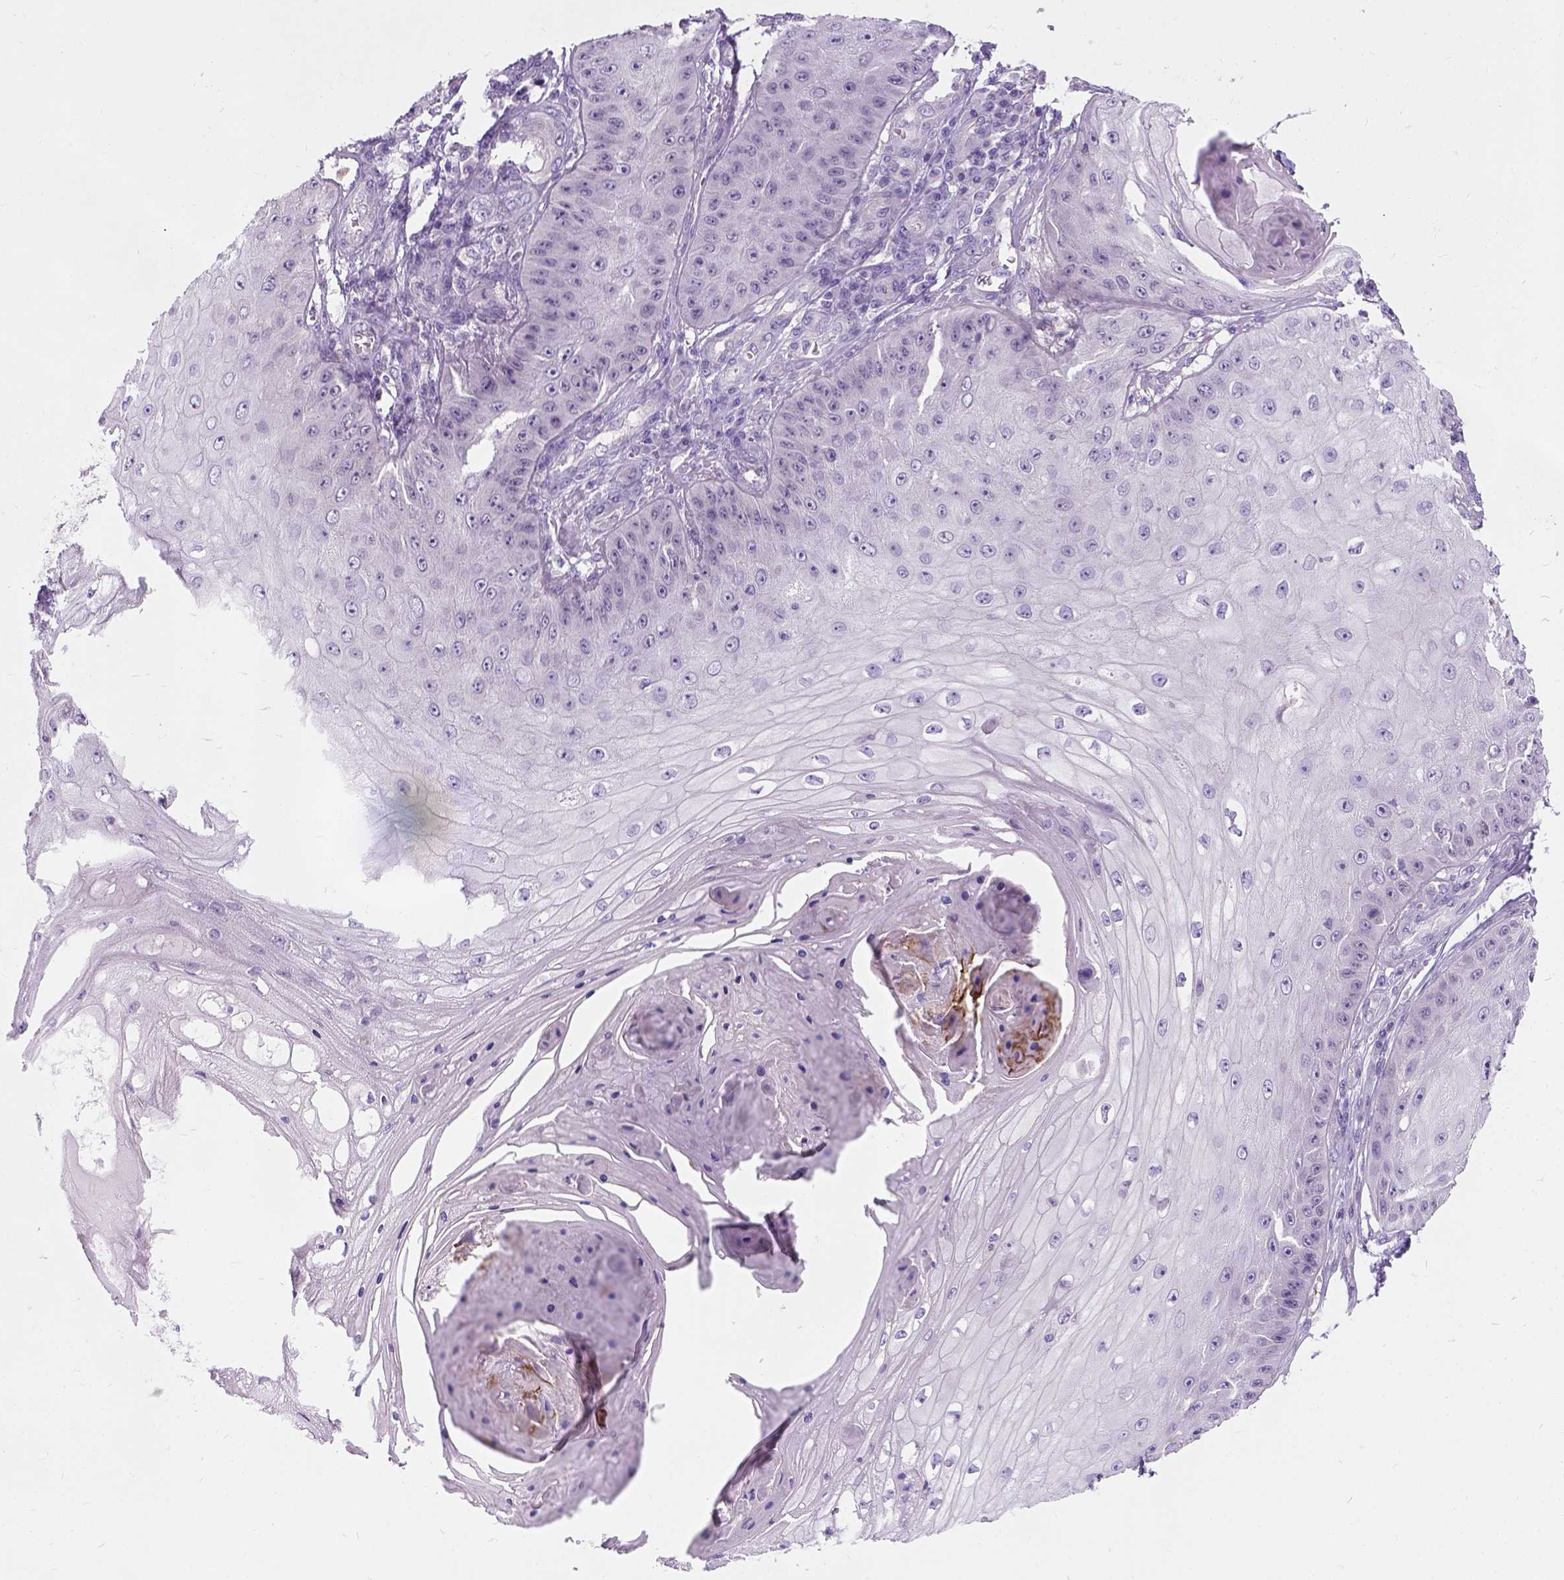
{"staining": {"intensity": "negative", "quantity": "none", "location": "none"}, "tissue": "skin cancer", "cell_type": "Tumor cells", "image_type": "cancer", "snomed": [{"axis": "morphology", "description": "Squamous cell carcinoma, NOS"}, {"axis": "topography", "description": "Skin"}], "caption": "The histopathology image shows no significant expression in tumor cells of skin cancer.", "gene": "C20orf144", "patient": {"sex": "male", "age": 70}}